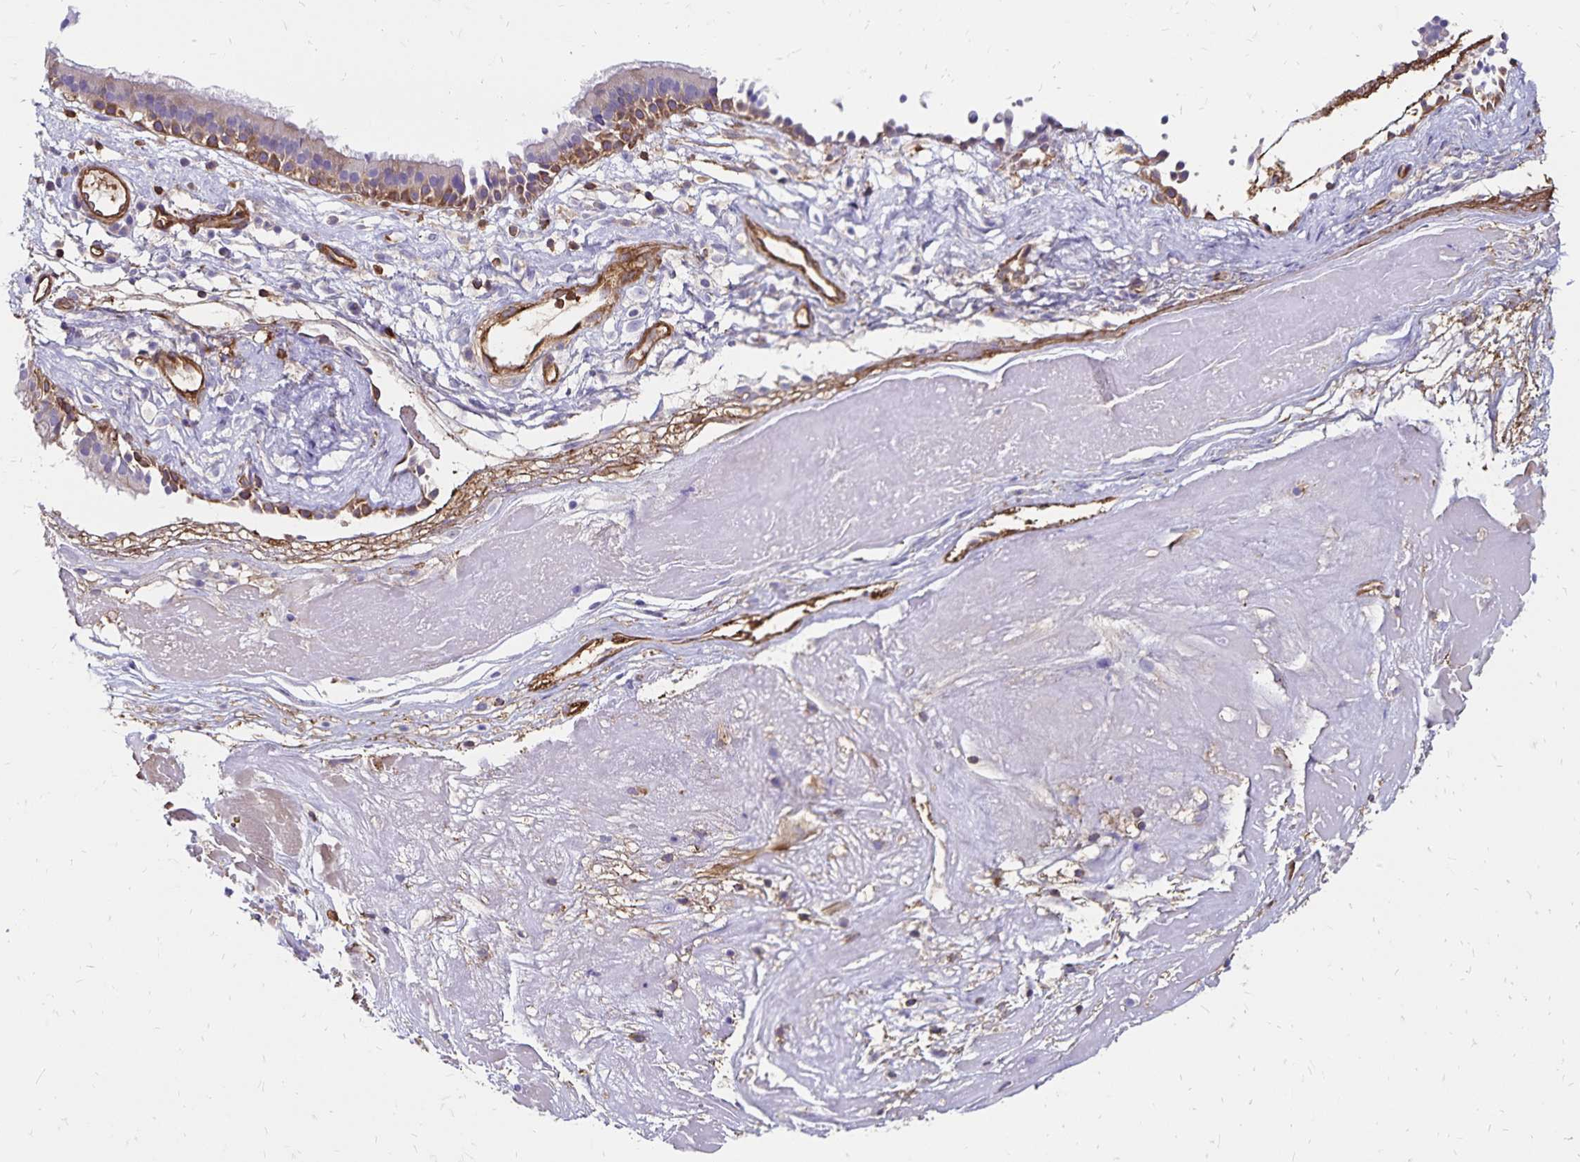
{"staining": {"intensity": "moderate", "quantity": "<25%", "location": "cytoplasmic/membranous"}, "tissue": "nasopharynx", "cell_type": "Respiratory epithelial cells", "image_type": "normal", "snomed": [{"axis": "morphology", "description": "Normal tissue, NOS"}, {"axis": "topography", "description": "Nasopharynx"}], "caption": "Immunohistochemical staining of unremarkable human nasopharynx displays <25% levels of moderate cytoplasmic/membranous protein staining in about <25% of respiratory epithelial cells. The protein of interest is shown in brown color, while the nuclei are stained blue.", "gene": "RPRML", "patient": {"sex": "male", "age": 24}}